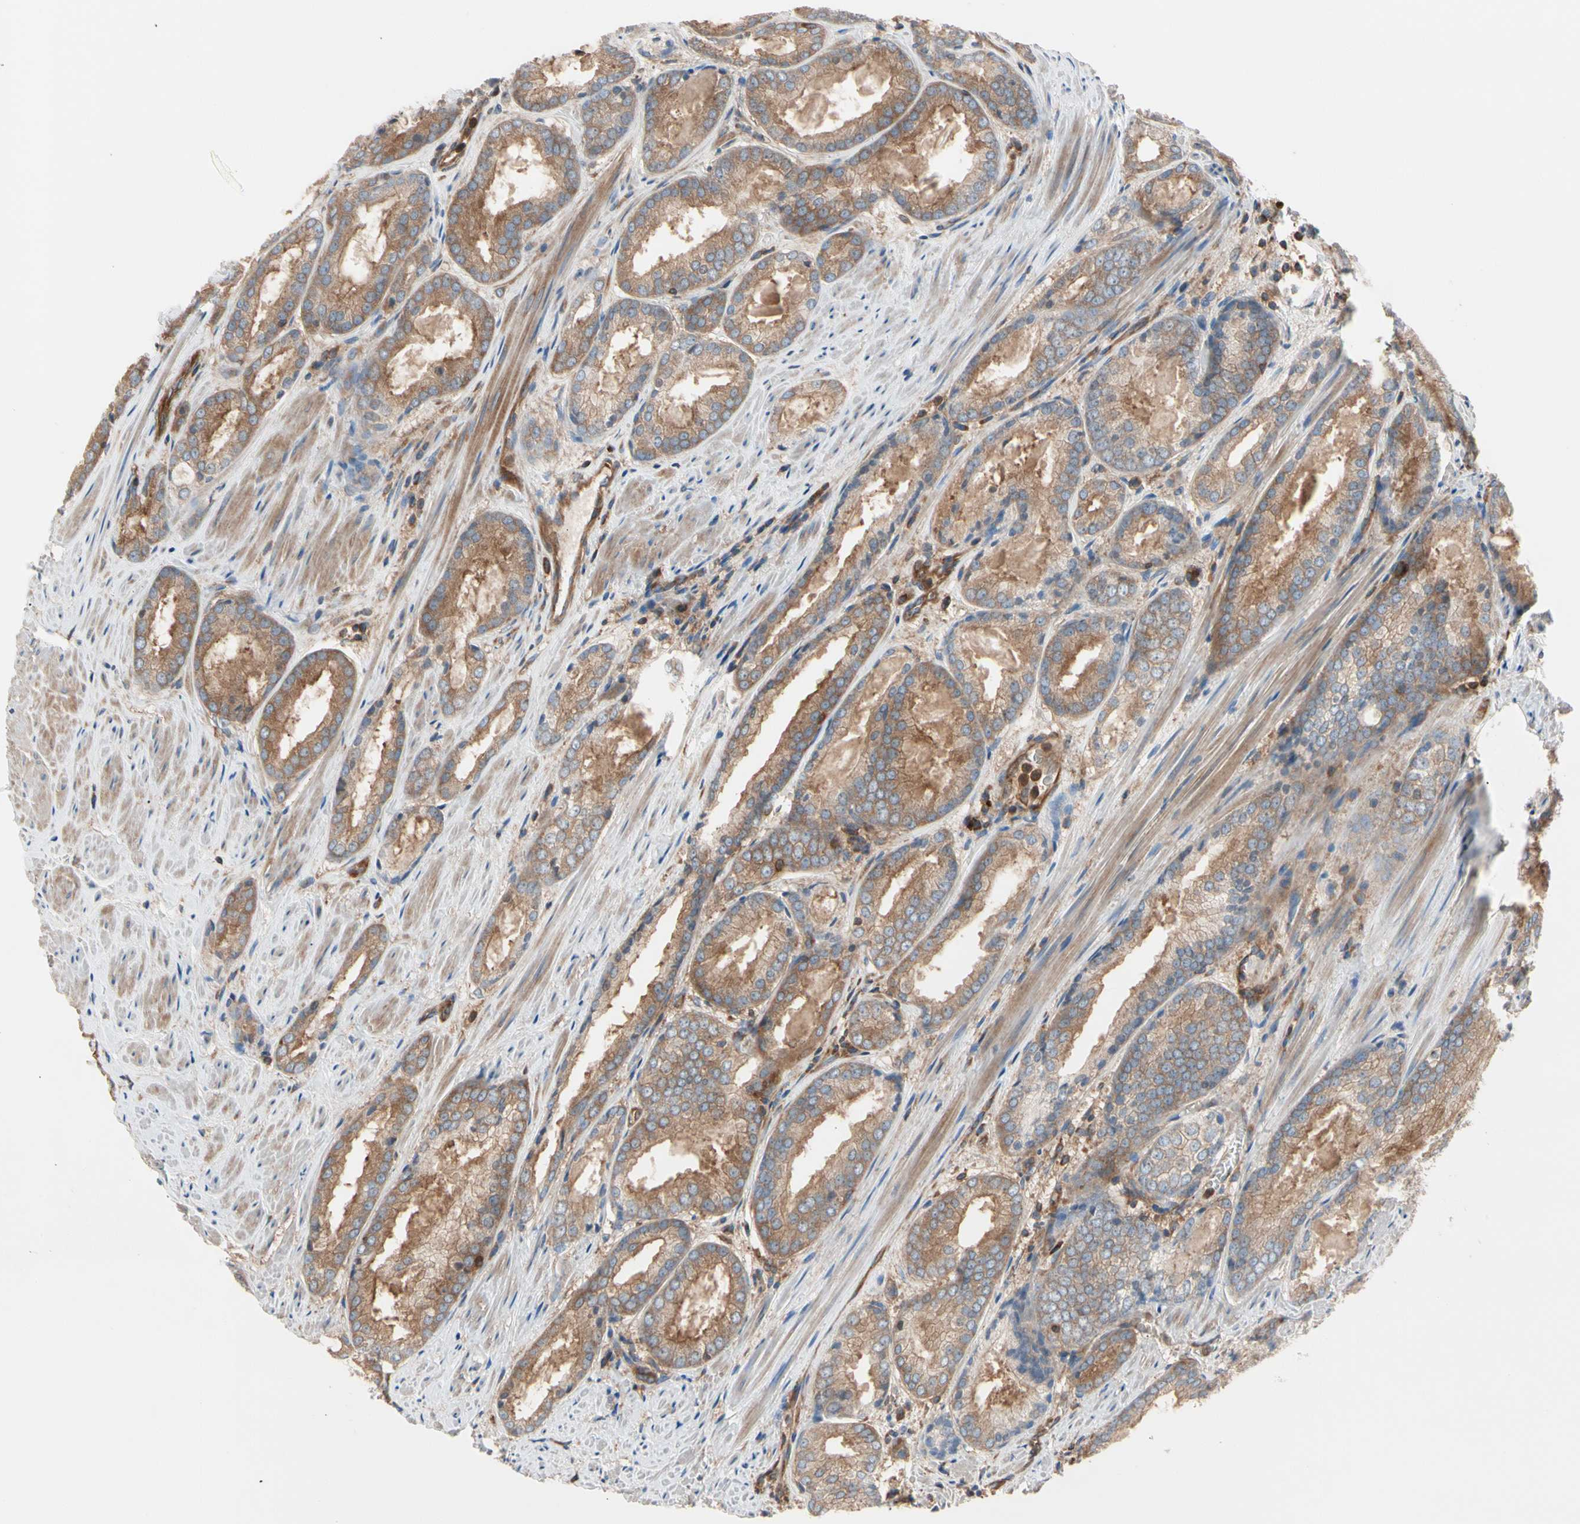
{"staining": {"intensity": "moderate", "quantity": ">75%", "location": "cytoplasmic/membranous"}, "tissue": "prostate cancer", "cell_type": "Tumor cells", "image_type": "cancer", "snomed": [{"axis": "morphology", "description": "Adenocarcinoma, Low grade"}, {"axis": "topography", "description": "Prostate"}], "caption": "Protein analysis of low-grade adenocarcinoma (prostate) tissue demonstrates moderate cytoplasmic/membranous expression in approximately >75% of tumor cells.", "gene": "ROCK1", "patient": {"sex": "male", "age": 64}}